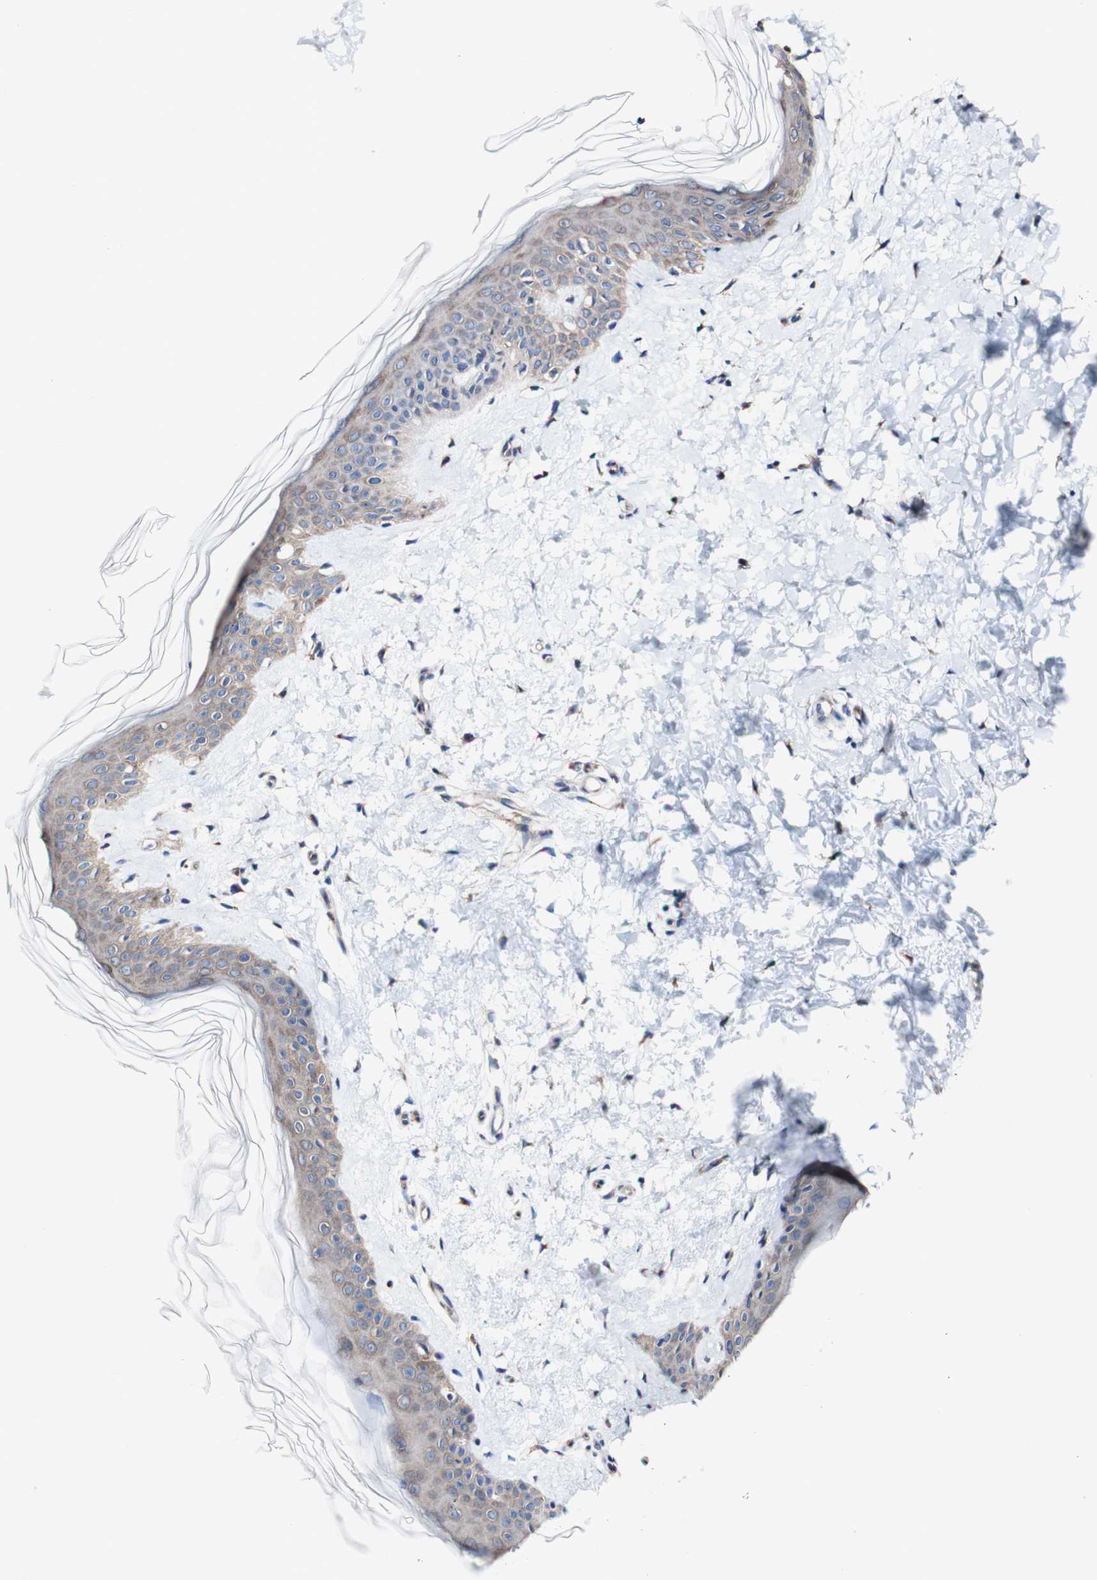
{"staining": {"intensity": "negative", "quantity": "none", "location": "none"}, "tissue": "skin", "cell_type": "Fibroblasts", "image_type": "normal", "snomed": [{"axis": "morphology", "description": "Normal tissue, NOS"}, {"axis": "topography", "description": "Skin"}], "caption": "An immunohistochemistry (IHC) photomicrograph of unremarkable skin is shown. There is no staining in fibroblasts of skin.", "gene": "LRIG3", "patient": {"sex": "female", "age": 41}}